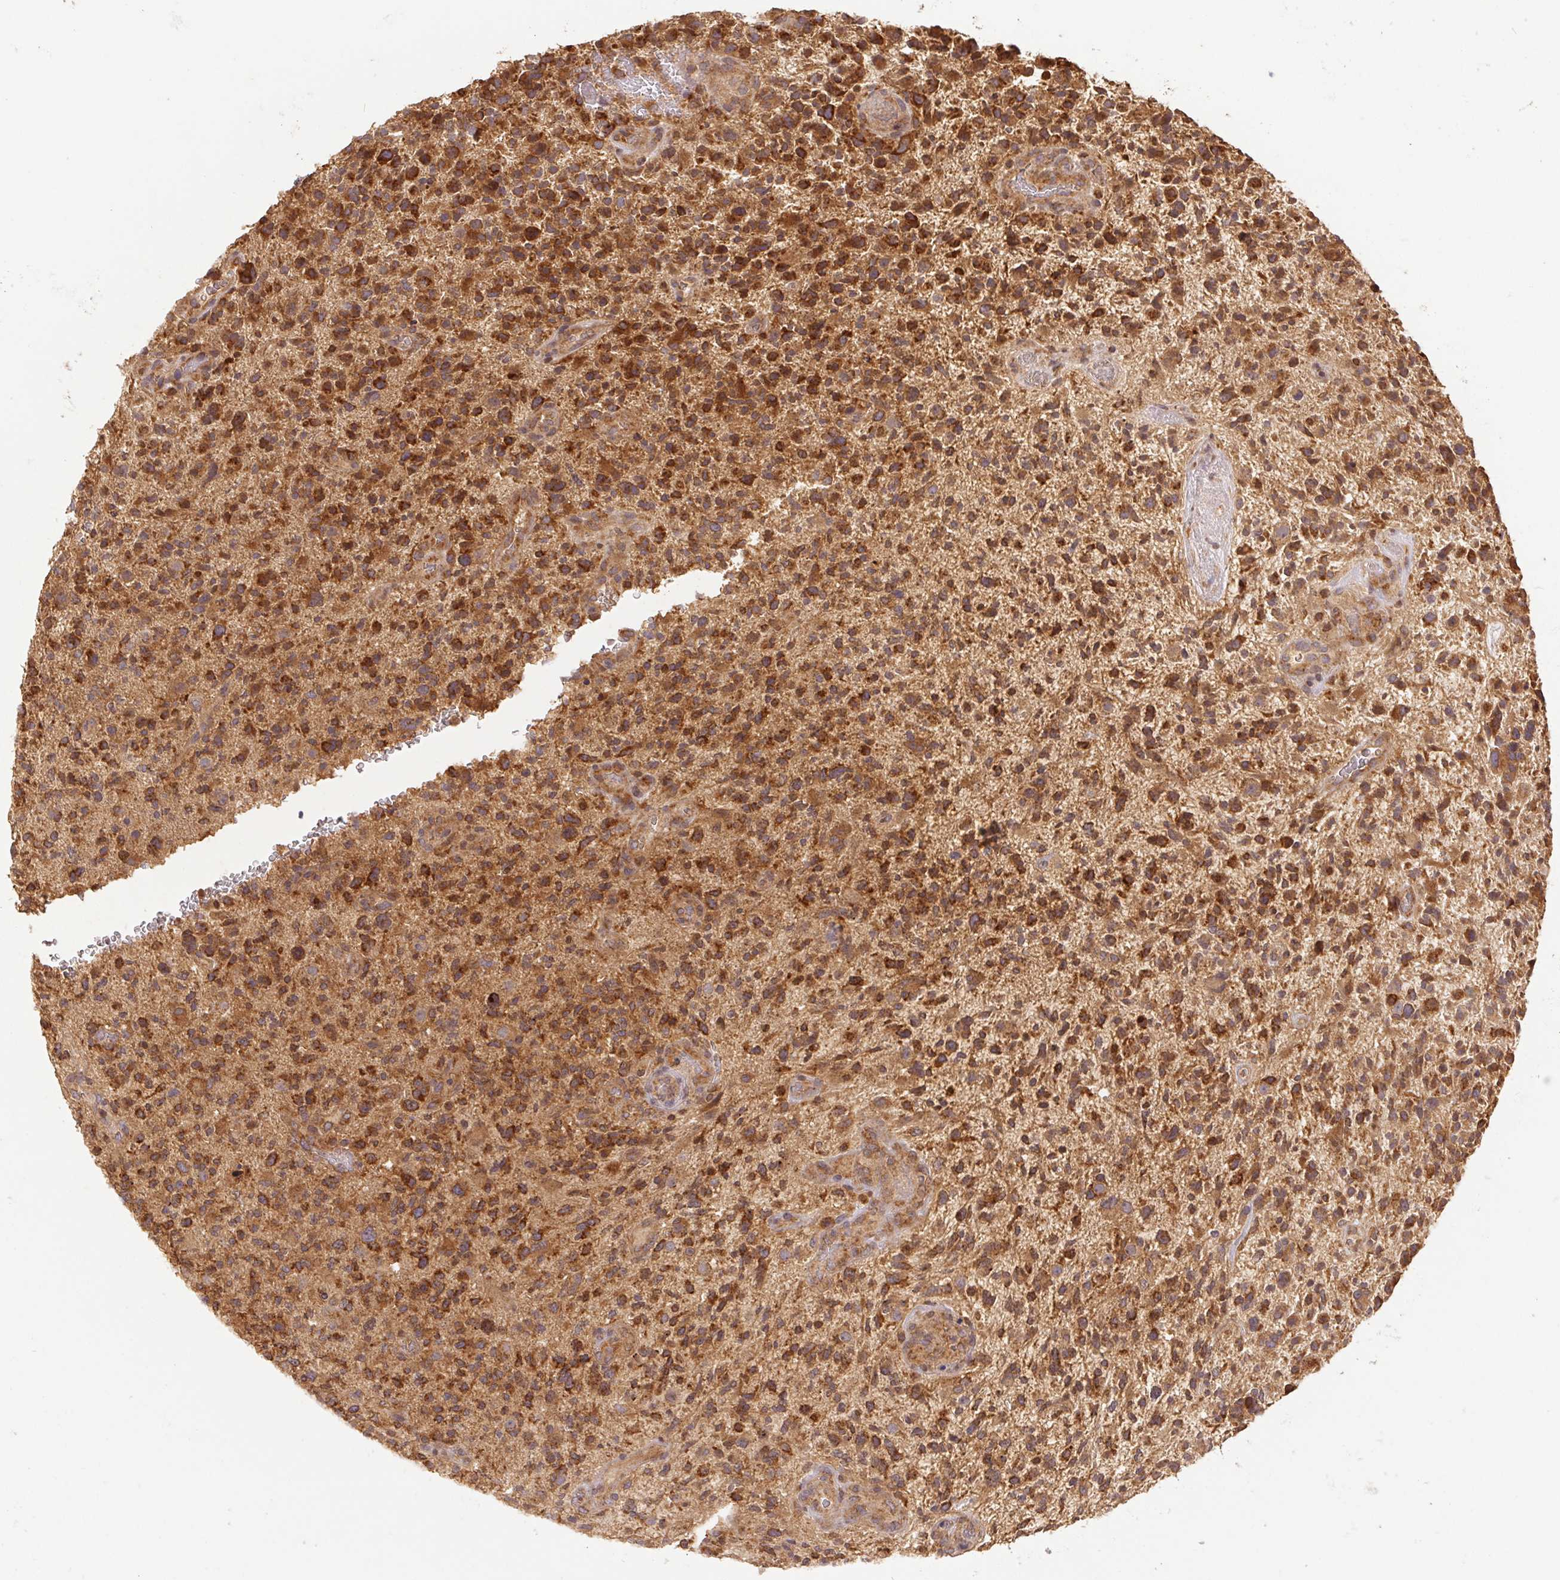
{"staining": {"intensity": "strong", "quantity": ">75%", "location": "cytoplasmic/membranous"}, "tissue": "glioma", "cell_type": "Tumor cells", "image_type": "cancer", "snomed": [{"axis": "morphology", "description": "Glioma, malignant, High grade"}, {"axis": "topography", "description": "Brain"}], "caption": "Approximately >75% of tumor cells in human malignant glioma (high-grade) reveal strong cytoplasmic/membranous protein positivity as visualized by brown immunohistochemical staining.", "gene": "MTHFD1", "patient": {"sex": "female", "age": 71}}